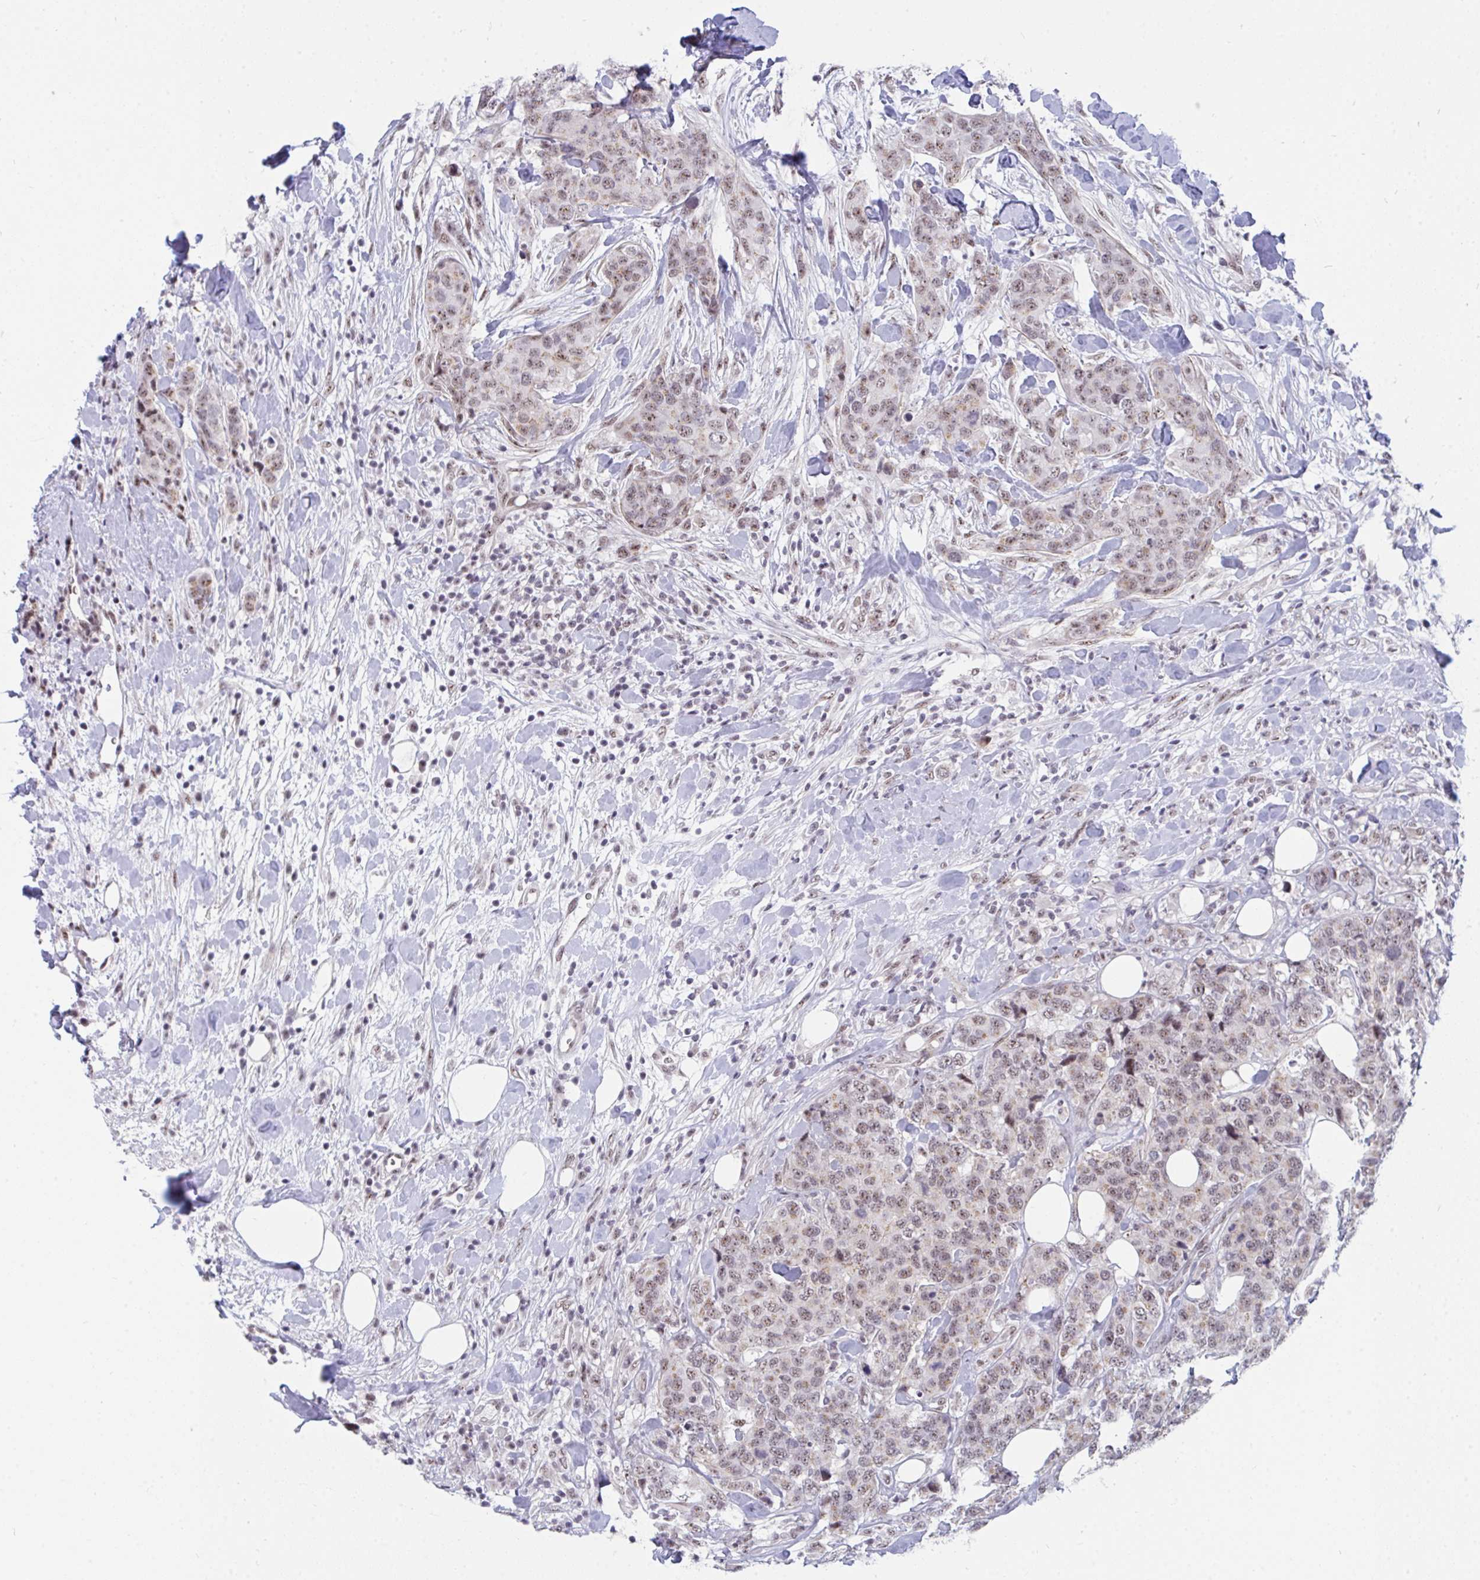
{"staining": {"intensity": "weak", "quantity": "25%-75%", "location": "nuclear"}, "tissue": "breast cancer", "cell_type": "Tumor cells", "image_type": "cancer", "snomed": [{"axis": "morphology", "description": "Lobular carcinoma"}, {"axis": "topography", "description": "Breast"}], "caption": "Breast lobular carcinoma stained for a protein (brown) shows weak nuclear positive staining in about 25%-75% of tumor cells.", "gene": "PRR14", "patient": {"sex": "female", "age": 59}}